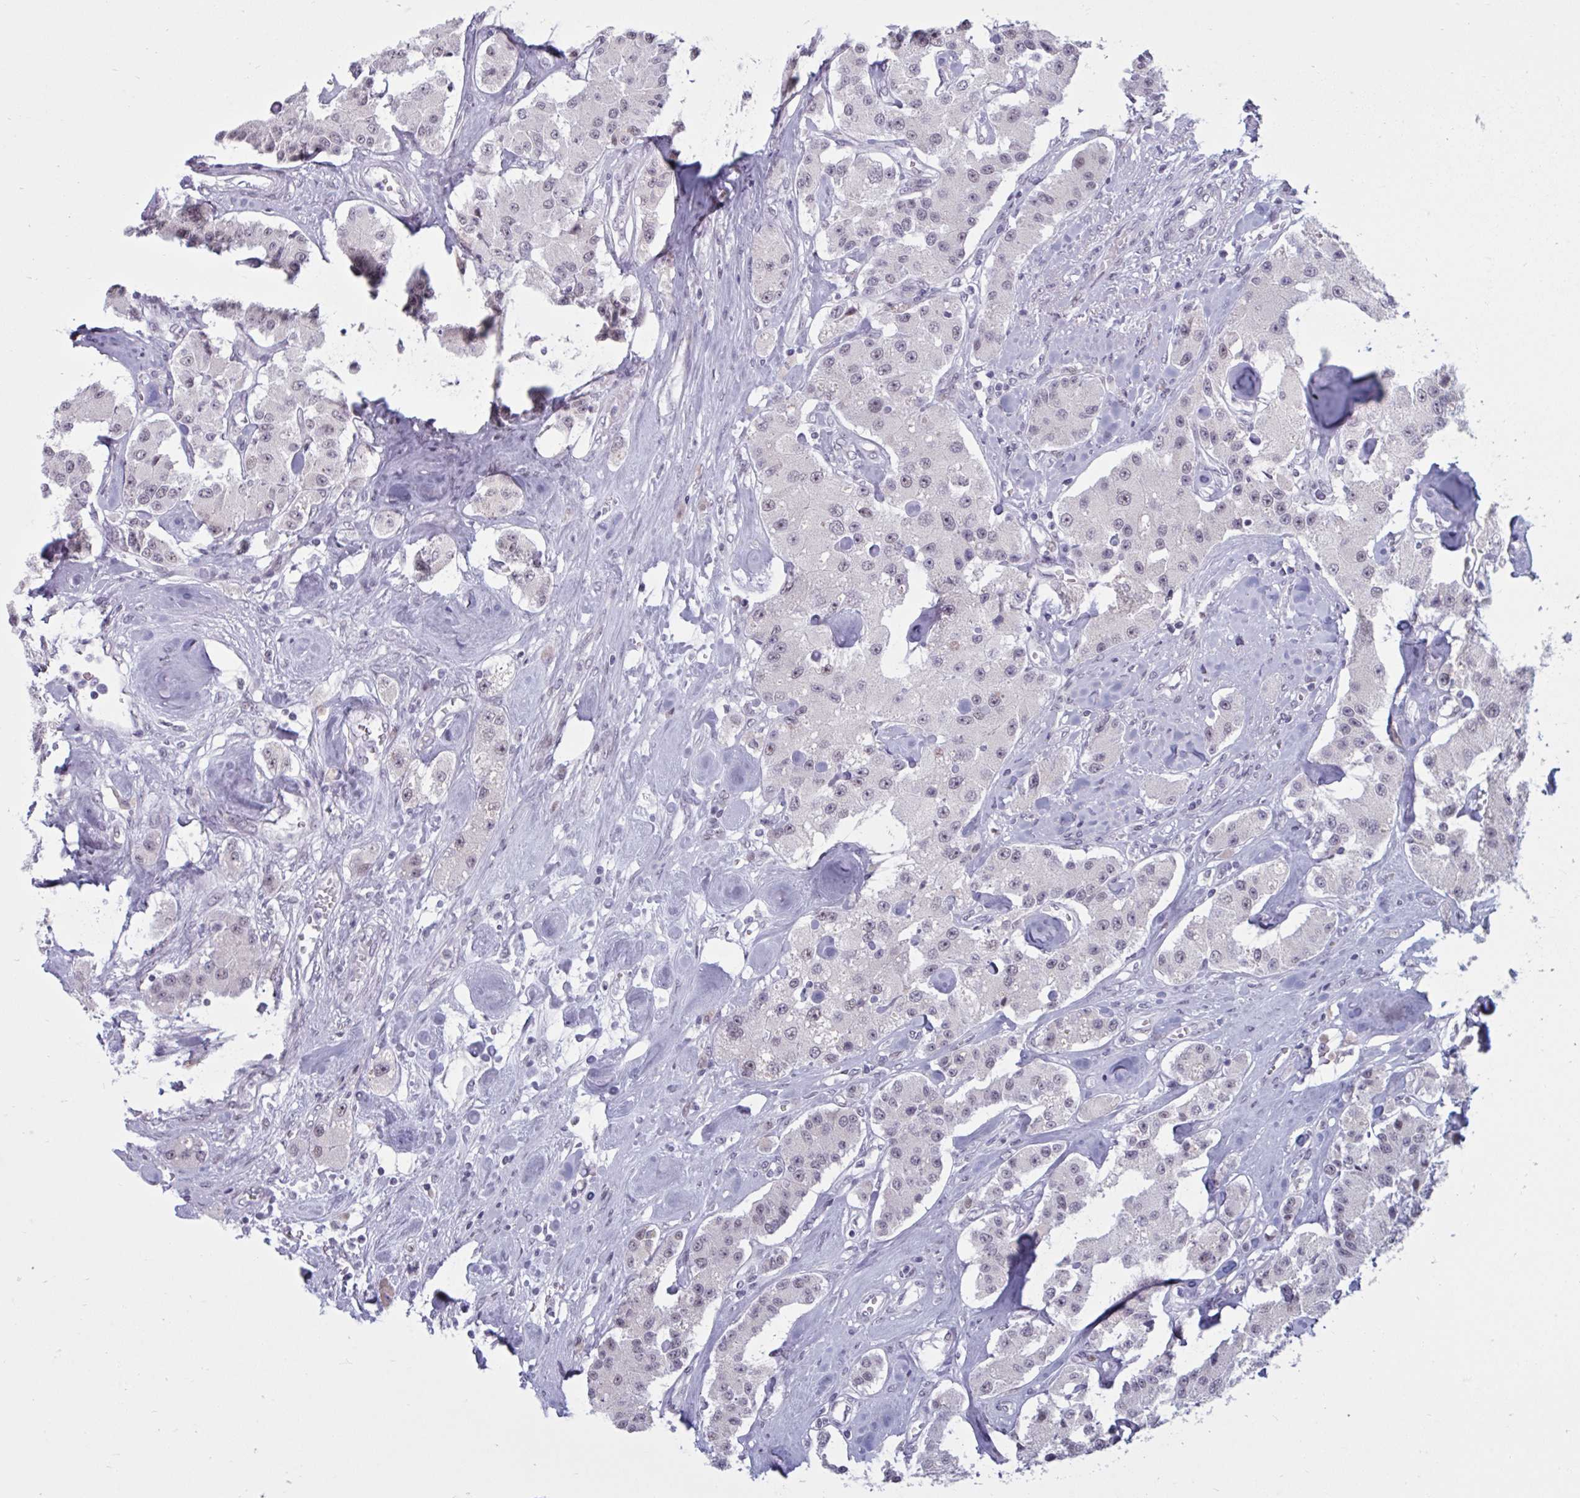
{"staining": {"intensity": "weak", "quantity": "25%-75%", "location": "nuclear"}, "tissue": "carcinoid", "cell_type": "Tumor cells", "image_type": "cancer", "snomed": [{"axis": "morphology", "description": "Carcinoid, malignant, NOS"}, {"axis": "topography", "description": "Pancreas"}], "caption": "This is a photomicrograph of IHC staining of malignant carcinoid, which shows weak staining in the nuclear of tumor cells.", "gene": "HSD17B6", "patient": {"sex": "male", "age": 41}}